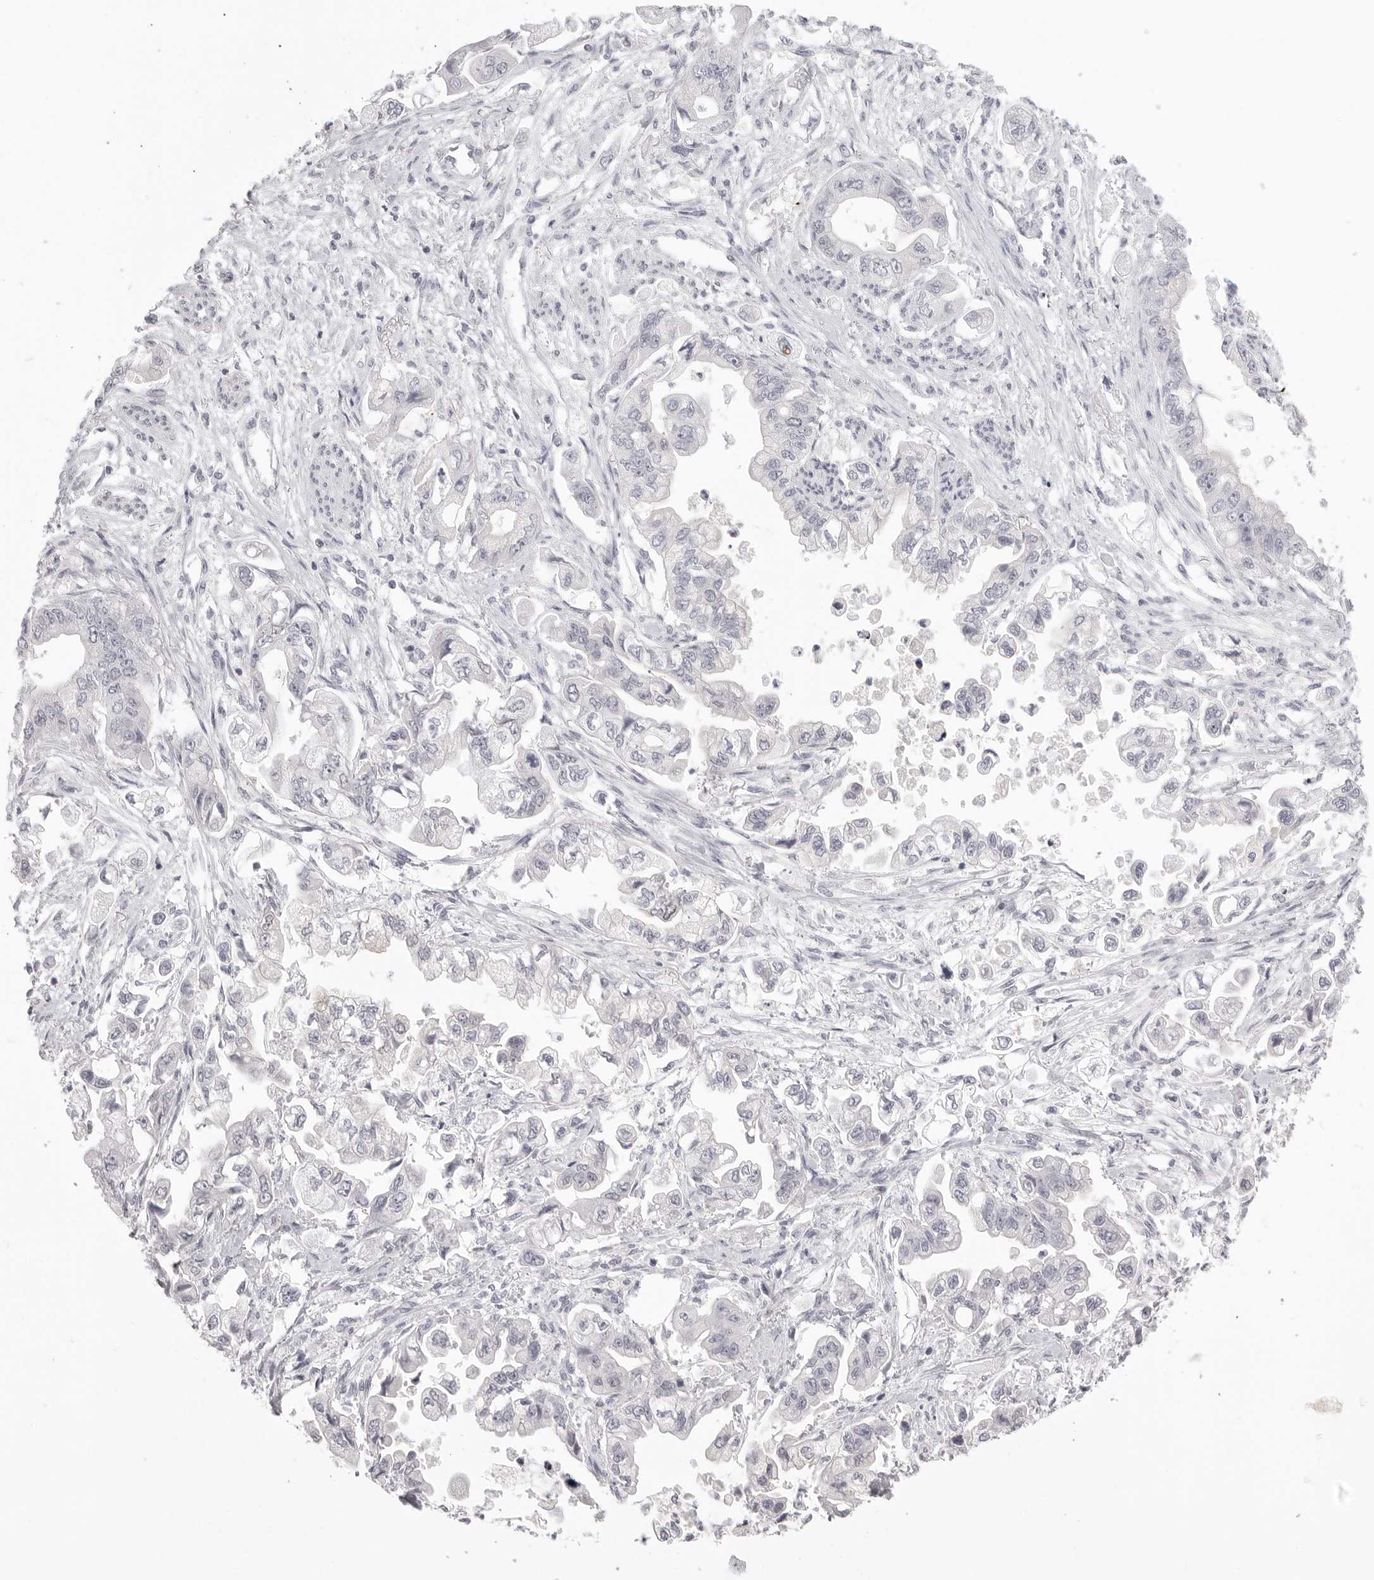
{"staining": {"intensity": "negative", "quantity": "none", "location": "none"}, "tissue": "stomach cancer", "cell_type": "Tumor cells", "image_type": "cancer", "snomed": [{"axis": "morphology", "description": "Adenocarcinoma, NOS"}, {"axis": "topography", "description": "Stomach"}], "caption": "An image of human stomach cancer (adenocarcinoma) is negative for staining in tumor cells.", "gene": "HMGCS2", "patient": {"sex": "male", "age": 62}}